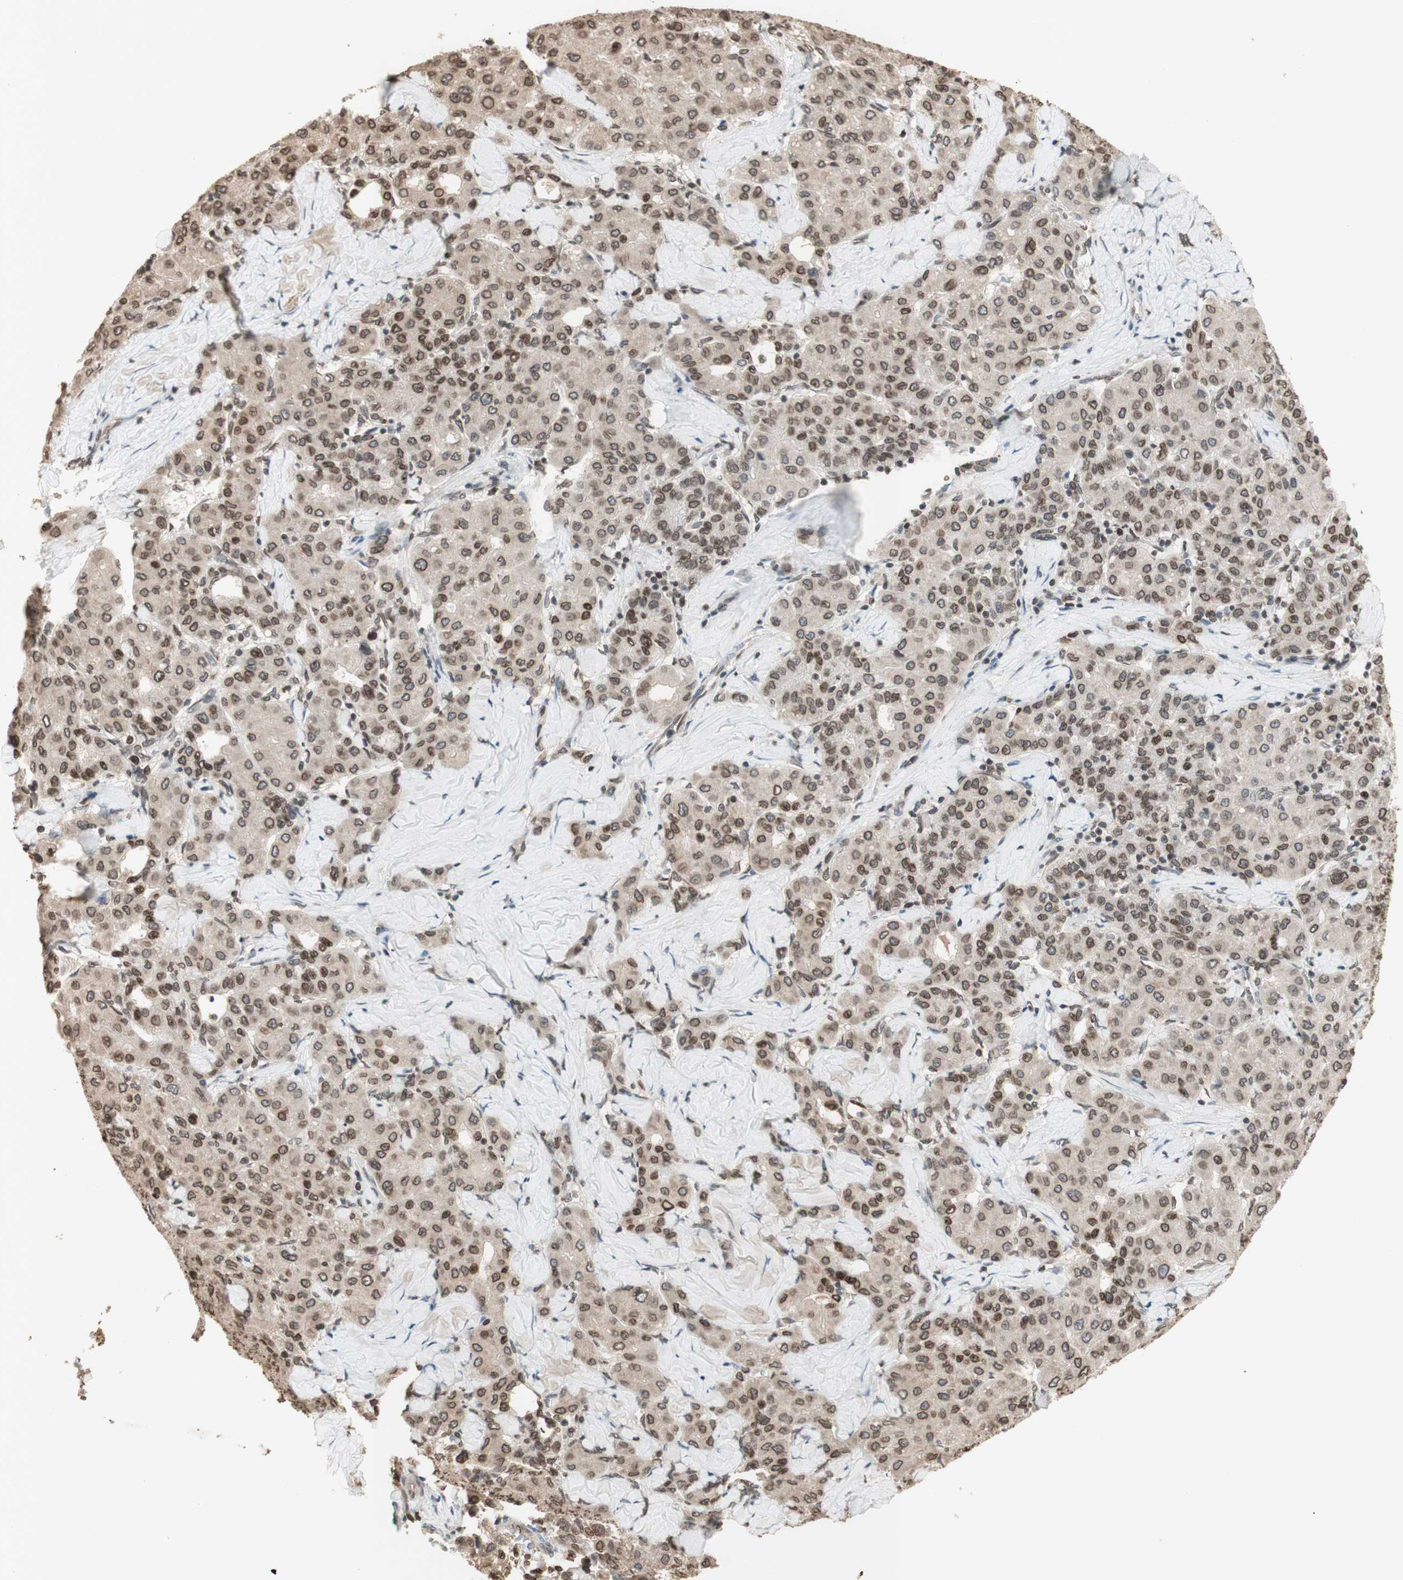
{"staining": {"intensity": "moderate", "quantity": ">75%", "location": "cytoplasmic/membranous,nuclear"}, "tissue": "liver cancer", "cell_type": "Tumor cells", "image_type": "cancer", "snomed": [{"axis": "morphology", "description": "Carcinoma, Hepatocellular, NOS"}, {"axis": "topography", "description": "Liver"}], "caption": "Immunohistochemical staining of liver cancer exhibits medium levels of moderate cytoplasmic/membranous and nuclear protein expression in about >75% of tumor cells. (DAB = brown stain, brightfield microscopy at high magnification).", "gene": "TMPO", "patient": {"sex": "male", "age": 65}}